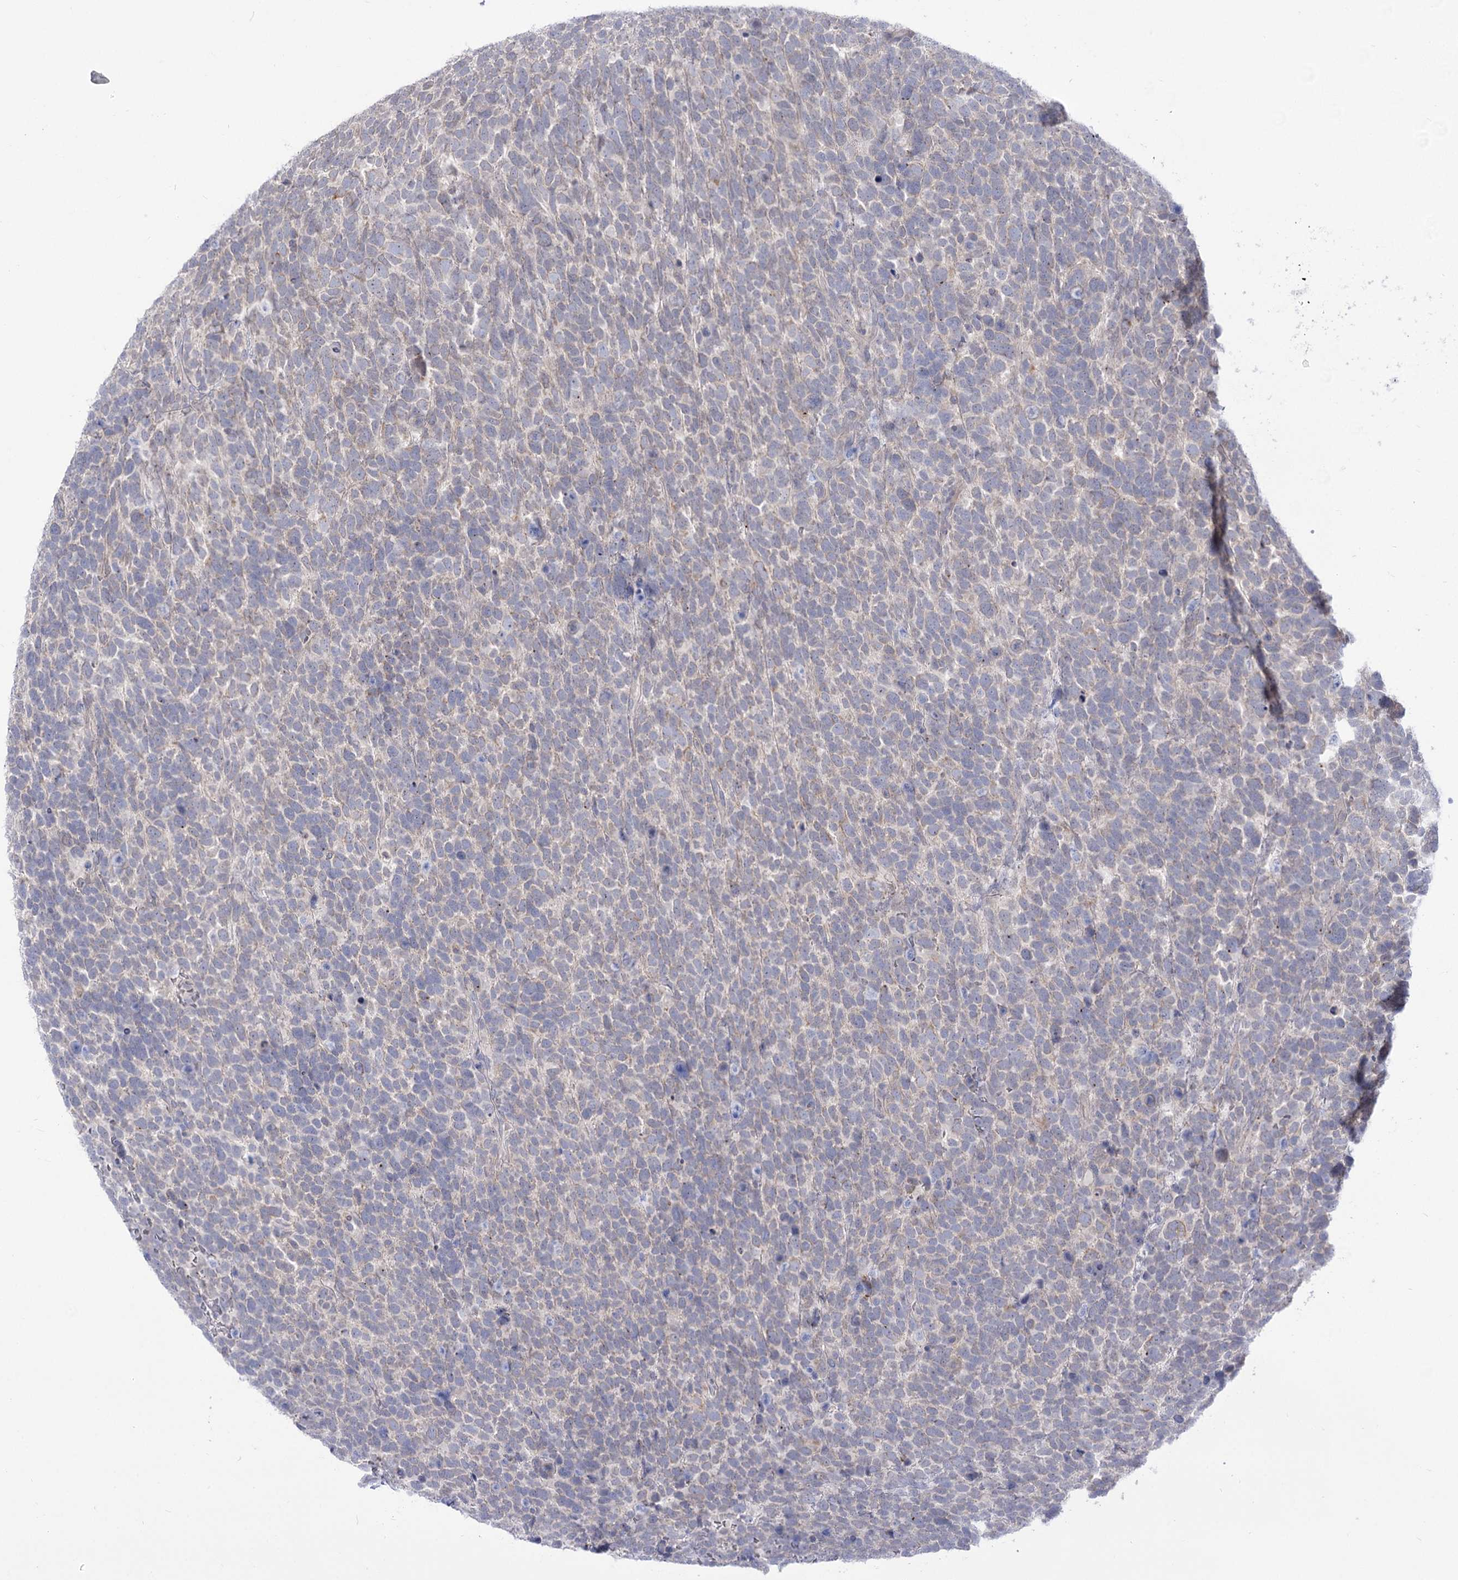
{"staining": {"intensity": "weak", "quantity": "<25%", "location": "cytoplasmic/membranous"}, "tissue": "urothelial cancer", "cell_type": "Tumor cells", "image_type": "cancer", "snomed": [{"axis": "morphology", "description": "Urothelial carcinoma, High grade"}, {"axis": "topography", "description": "Urinary bladder"}], "caption": "This photomicrograph is of urothelial carcinoma (high-grade) stained with immunohistochemistry (IHC) to label a protein in brown with the nuclei are counter-stained blue. There is no positivity in tumor cells.", "gene": "HELT", "patient": {"sex": "female", "age": 82}}